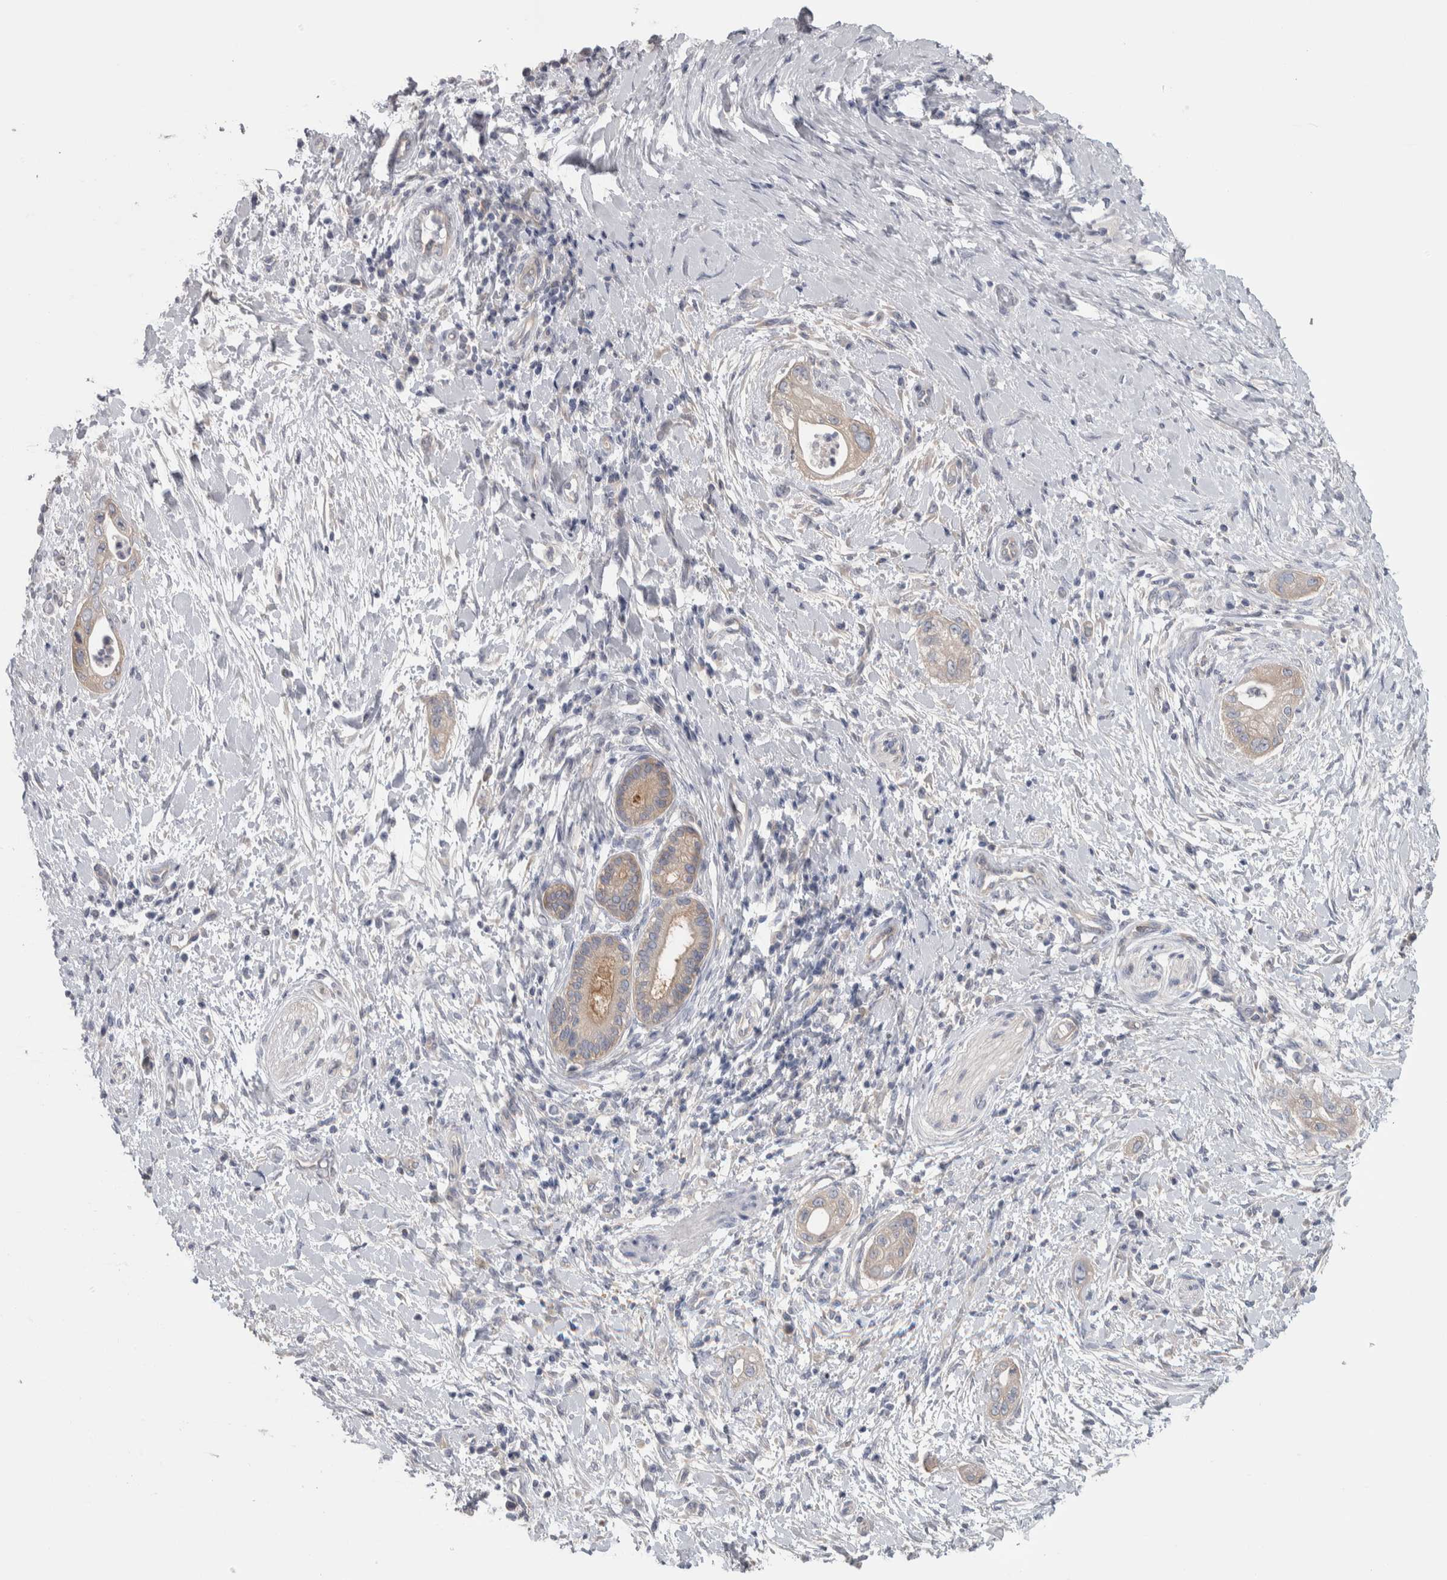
{"staining": {"intensity": "negative", "quantity": "none", "location": "none"}, "tissue": "pancreatic cancer", "cell_type": "Tumor cells", "image_type": "cancer", "snomed": [{"axis": "morphology", "description": "Adenocarcinoma, NOS"}, {"axis": "topography", "description": "Pancreas"}], "caption": "Human pancreatic cancer stained for a protein using immunohistochemistry (IHC) demonstrates no positivity in tumor cells.", "gene": "GPHN", "patient": {"sex": "male", "age": 58}}